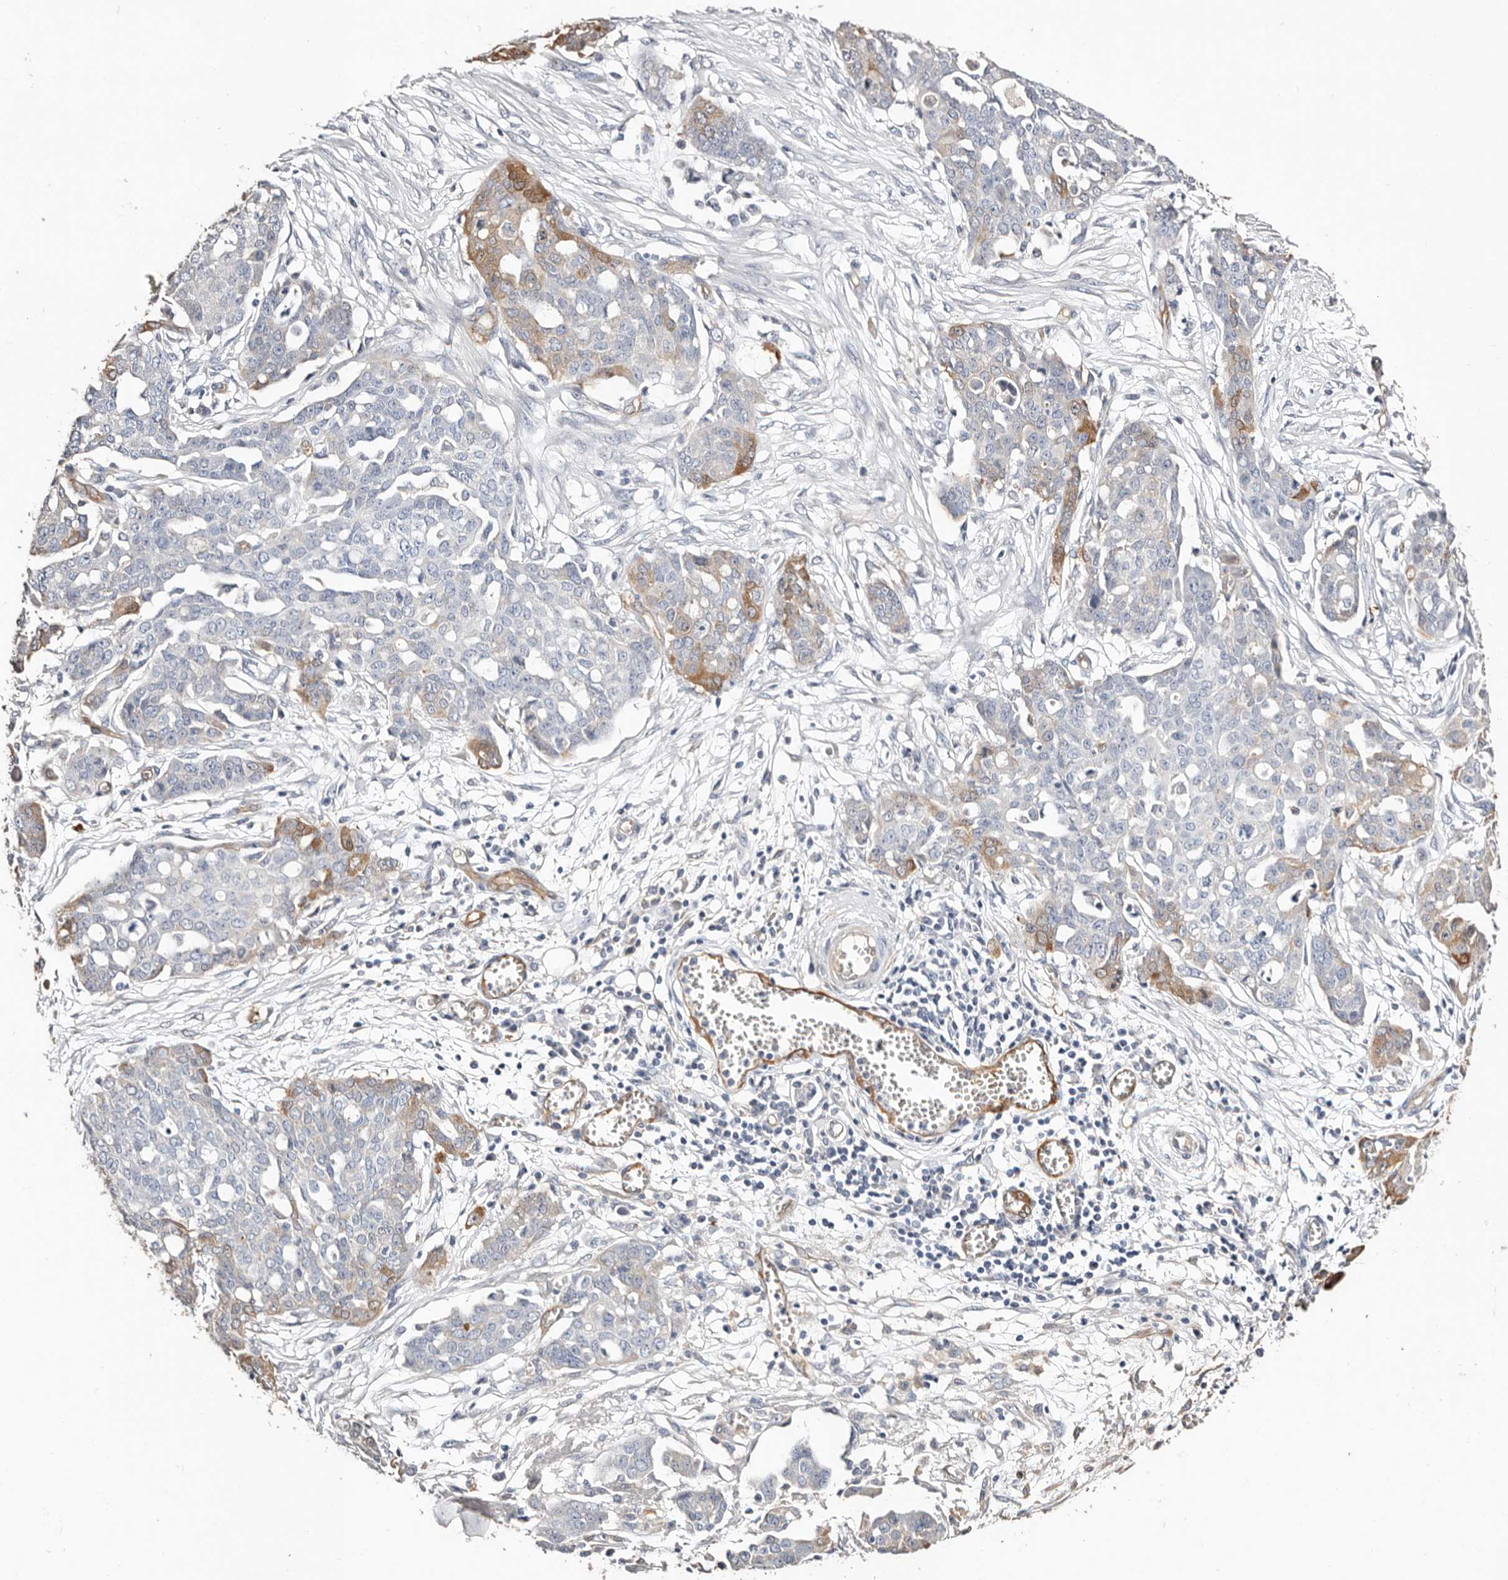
{"staining": {"intensity": "weak", "quantity": "<25%", "location": "cytoplasmic/membranous"}, "tissue": "ovarian cancer", "cell_type": "Tumor cells", "image_type": "cancer", "snomed": [{"axis": "morphology", "description": "Cystadenocarcinoma, serous, NOS"}, {"axis": "topography", "description": "Soft tissue"}, {"axis": "topography", "description": "Ovary"}], "caption": "A micrograph of ovarian cancer stained for a protein demonstrates no brown staining in tumor cells. (Brightfield microscopy of DAB immunohistochemistry at high magnification).", "gene": "TGM2", "patient": {"sex": "female", "age": 57}}